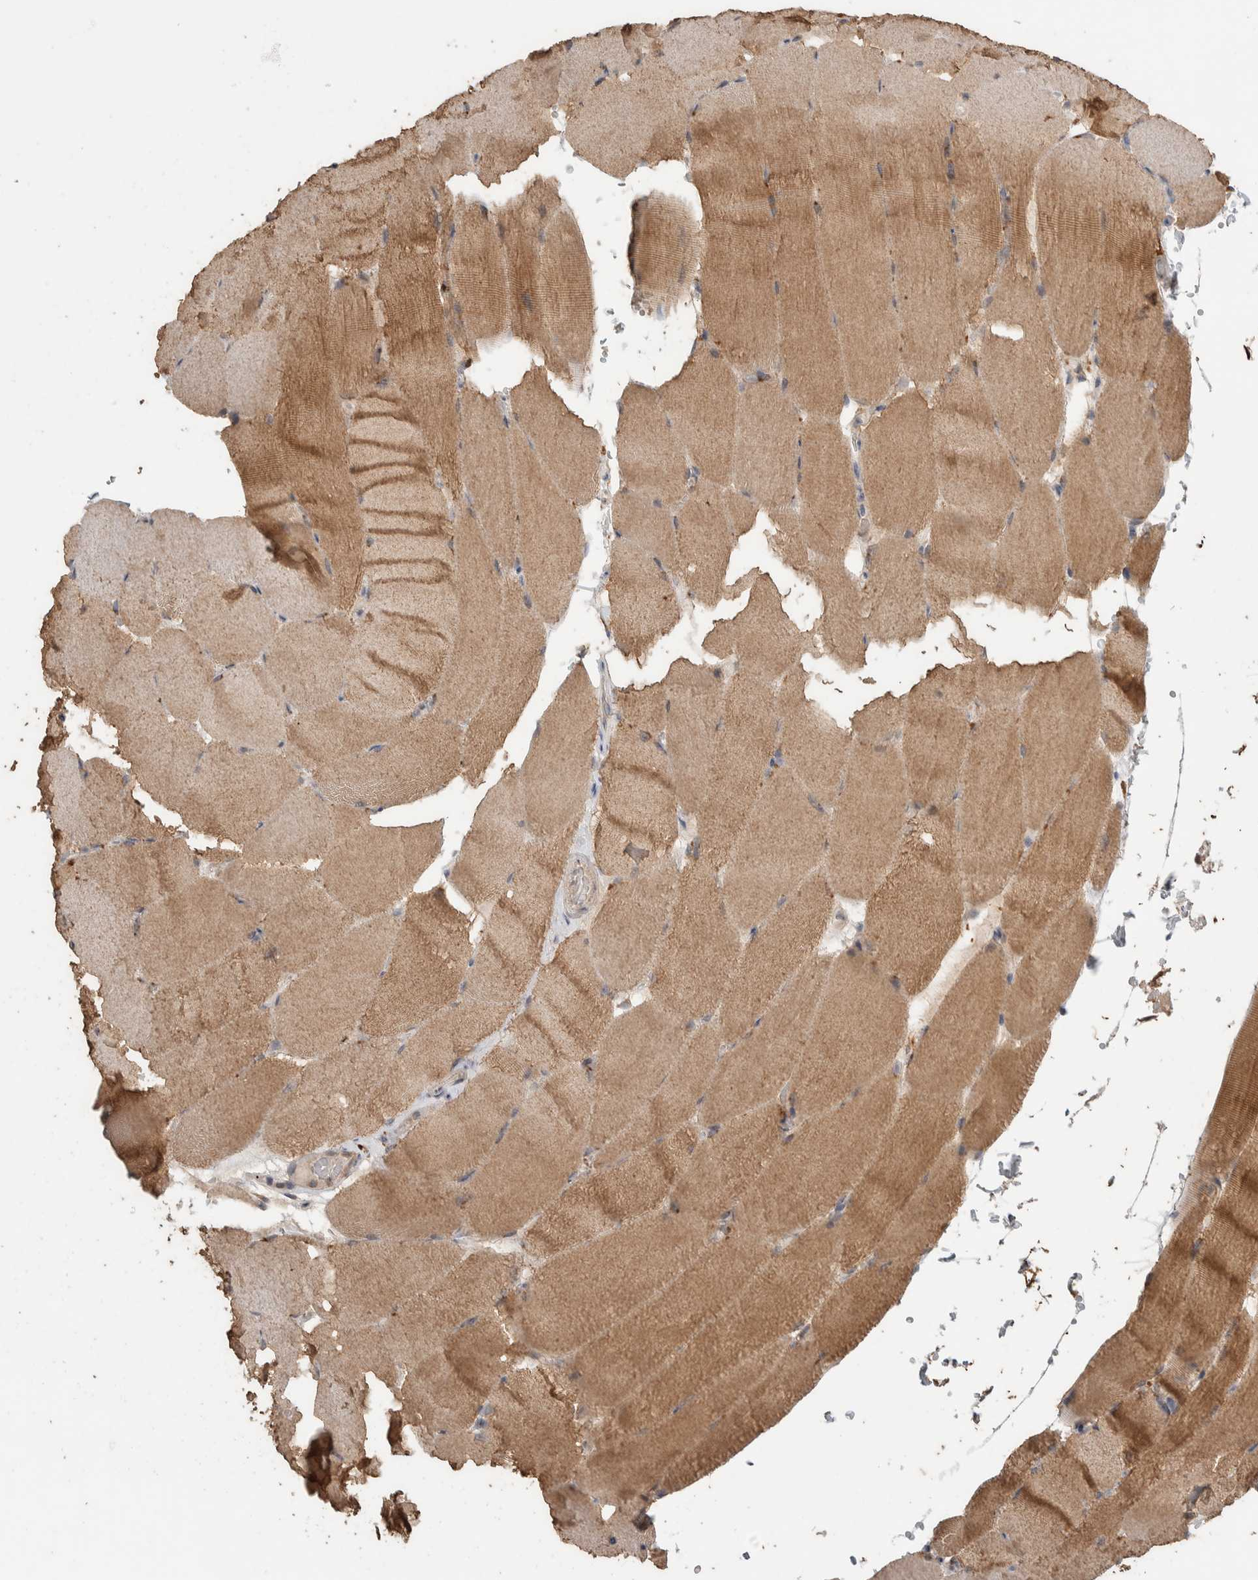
{"staining": {"intensity": "moderate", "quantity": ">75%", "location": "cytoplasmic/membranous"}, "tissue": "skeletal muscle", "cell_type": "Myocytes", "image_type": "normal", "snomed": [{"axis": "morphology", "description": "Normal tissue, NOS"}, {"axis": "topography", "description": "Skeletal muscle"}, {"axis": "topography", "description": "Parathyroid gland"}], "caption": "High-power microscopy captured an IHC micrograph of benign skeletal muscle, revealing moderate cytoplasmic/membranous positivity in about >75% of myocytes. Immunohistochemistry (ihc) stains the protein of interest in brown and the nuclei are stained blue.", "gene": "KCNJ5", "patient": {"sex": "female", "age": 37}}